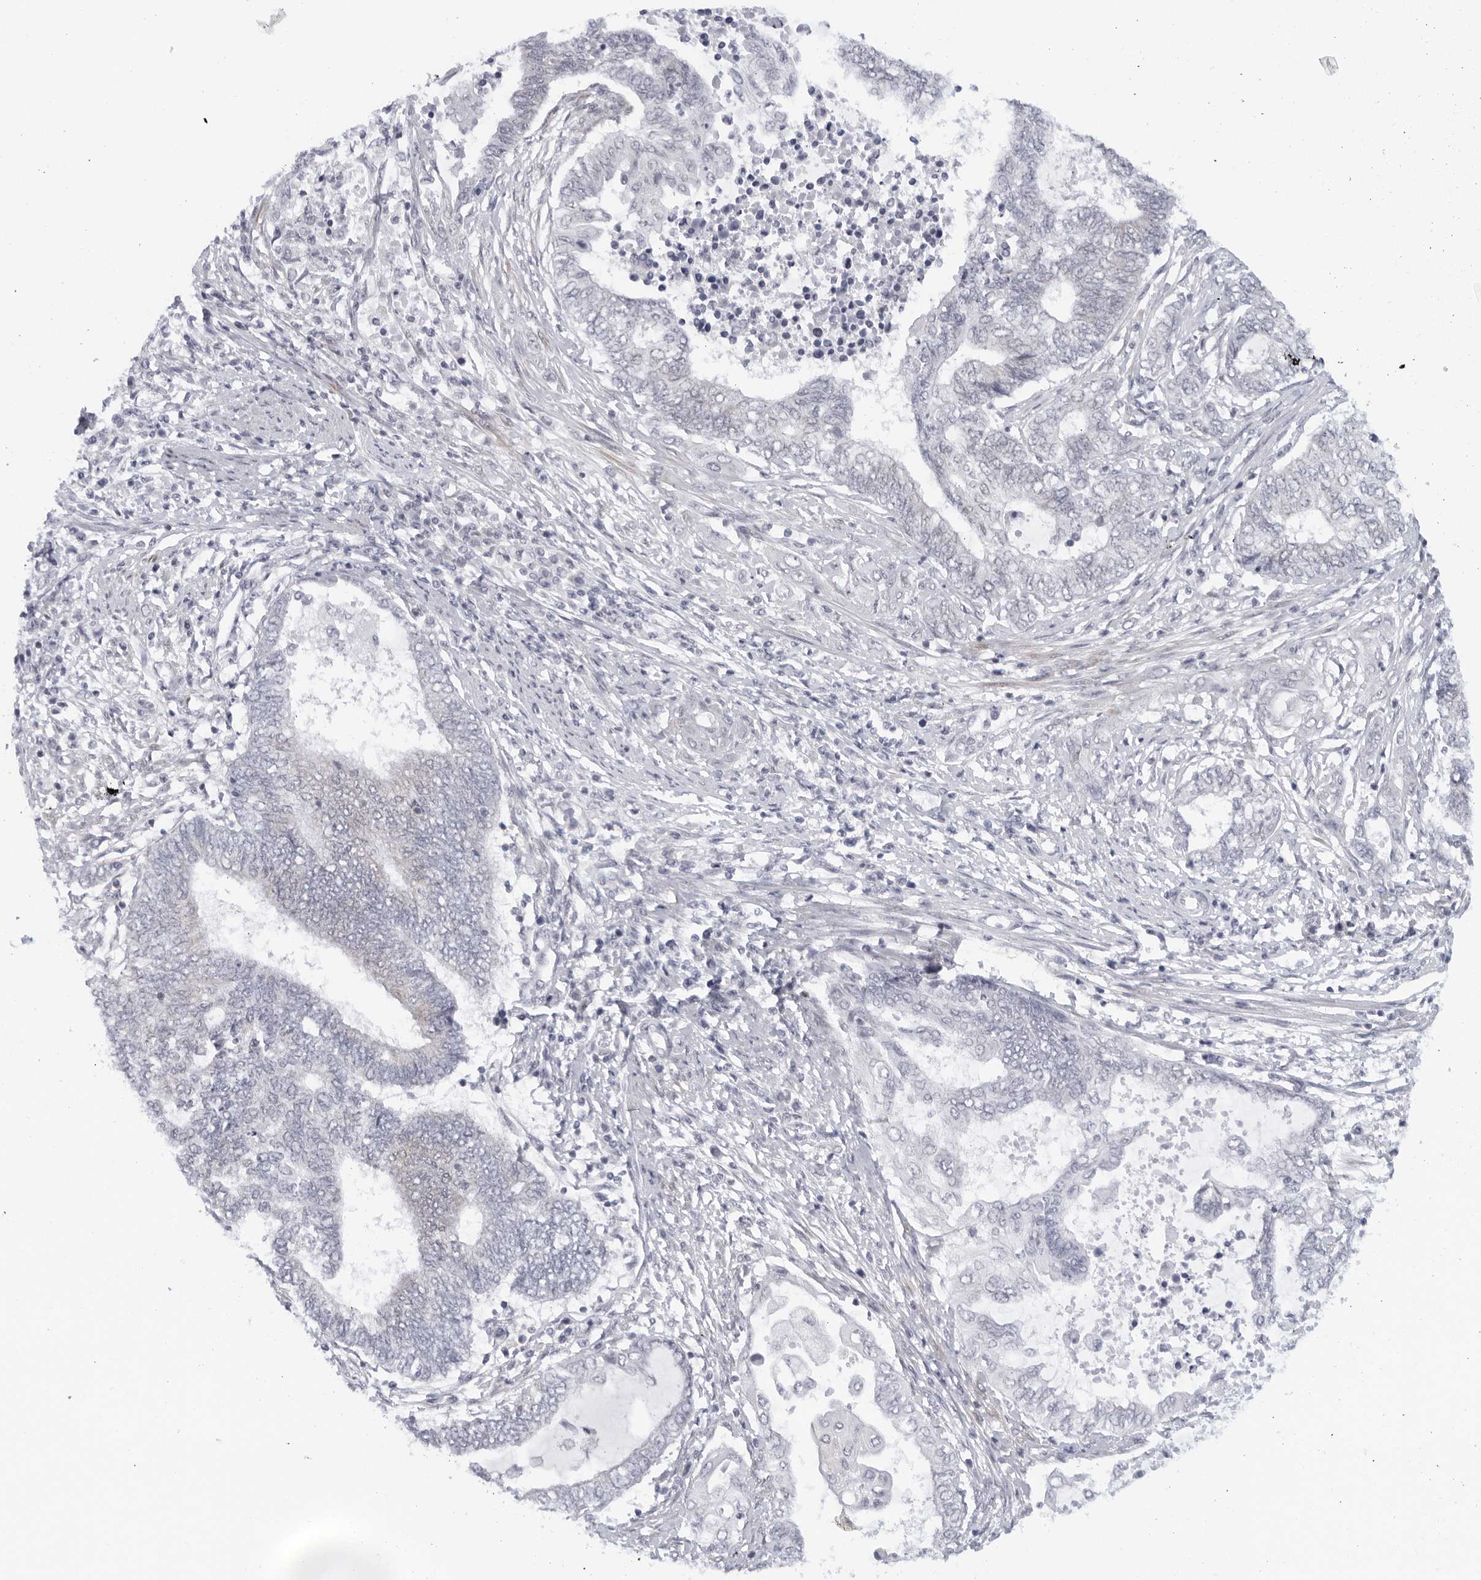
{"staining": {"intensity": "negative", "quantity": "none", "location": "none"}, "tissue": "endometrial cancer", "cell_type": "Tumor cells", "image_type": "cancer", "snomed": [{"axis": "morphology", "description": "Adenocarcinoma, NOS"}, {"axis": "topography", "description": "Uterus"}, {"axis": "topography", "description": "Endometrium"}], "caption": "Immunohistochemistry micrograph of neoplastic tissue: adenocarcinoma (endometrial) stained with DAB demonstrates no significant protein expression in tumor cells. The staining is performed using DAB (3,3'-diaminobenzidine) brown chromogen with nuclei counter-stained in using hematoxylin.", "gene": "WDTC1", "patient": {"sex": "female", "age": 70}}